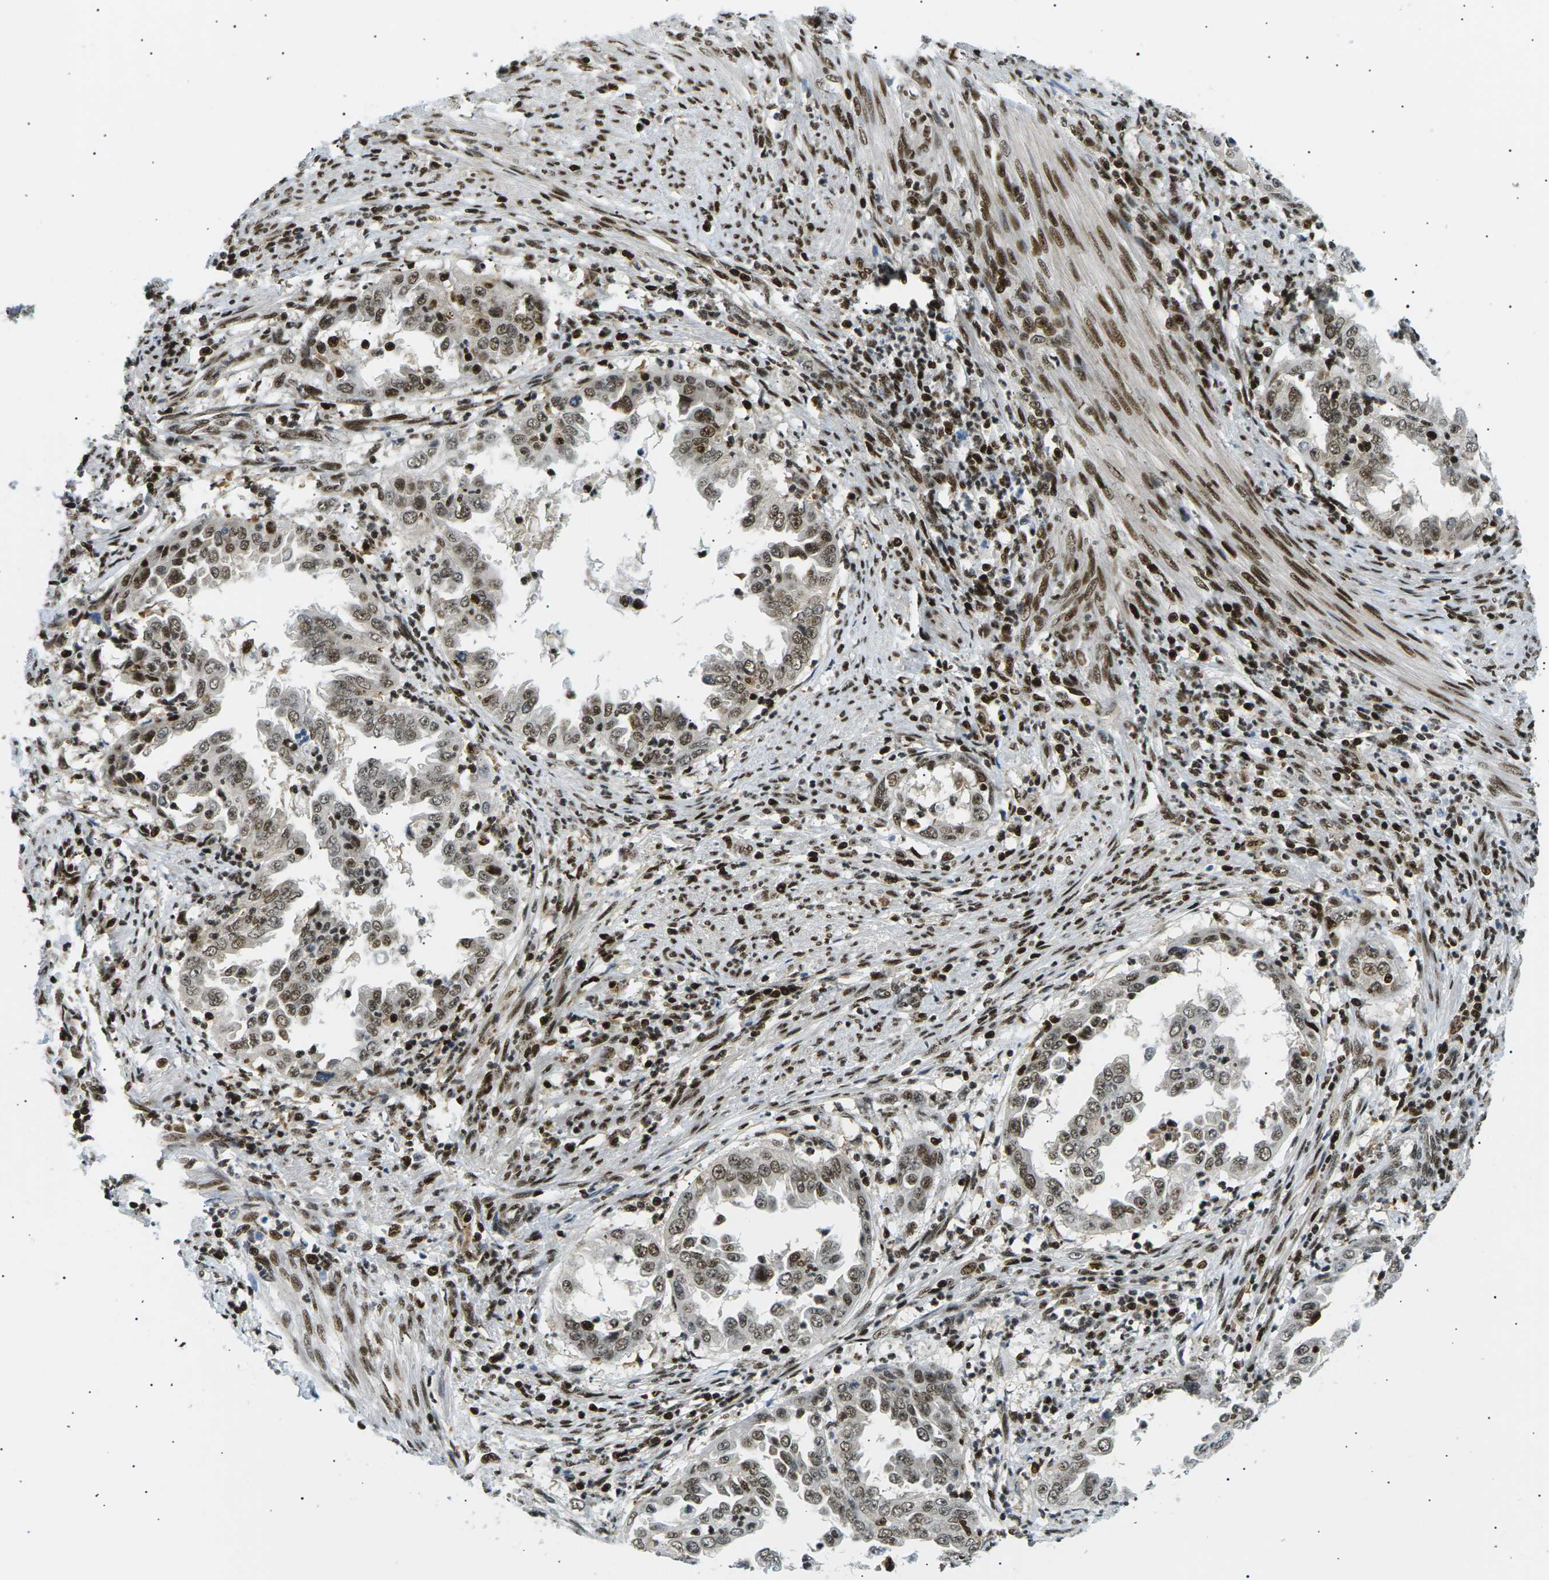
{"staining": {"intensity": "moderate", "quantity": ">75%", "location": "nuclear"}, "tissue": "endometrial cancer", "cell_type": "Tumor cells", "image_type": "cancer", "snomed": [{"axis": "morphology", "description": "Adenocarcinoma, NOS"}, {"axis": "topography", "description": "Endometrium"}], "caption": "This is an image of immunohistochemistry staining of endometrial adenocarcinoma, which shows moderate positivity in the nuclear of tumor cells.", "gene": "RPA2", "patient": {"sex": "female", "age": 85}}